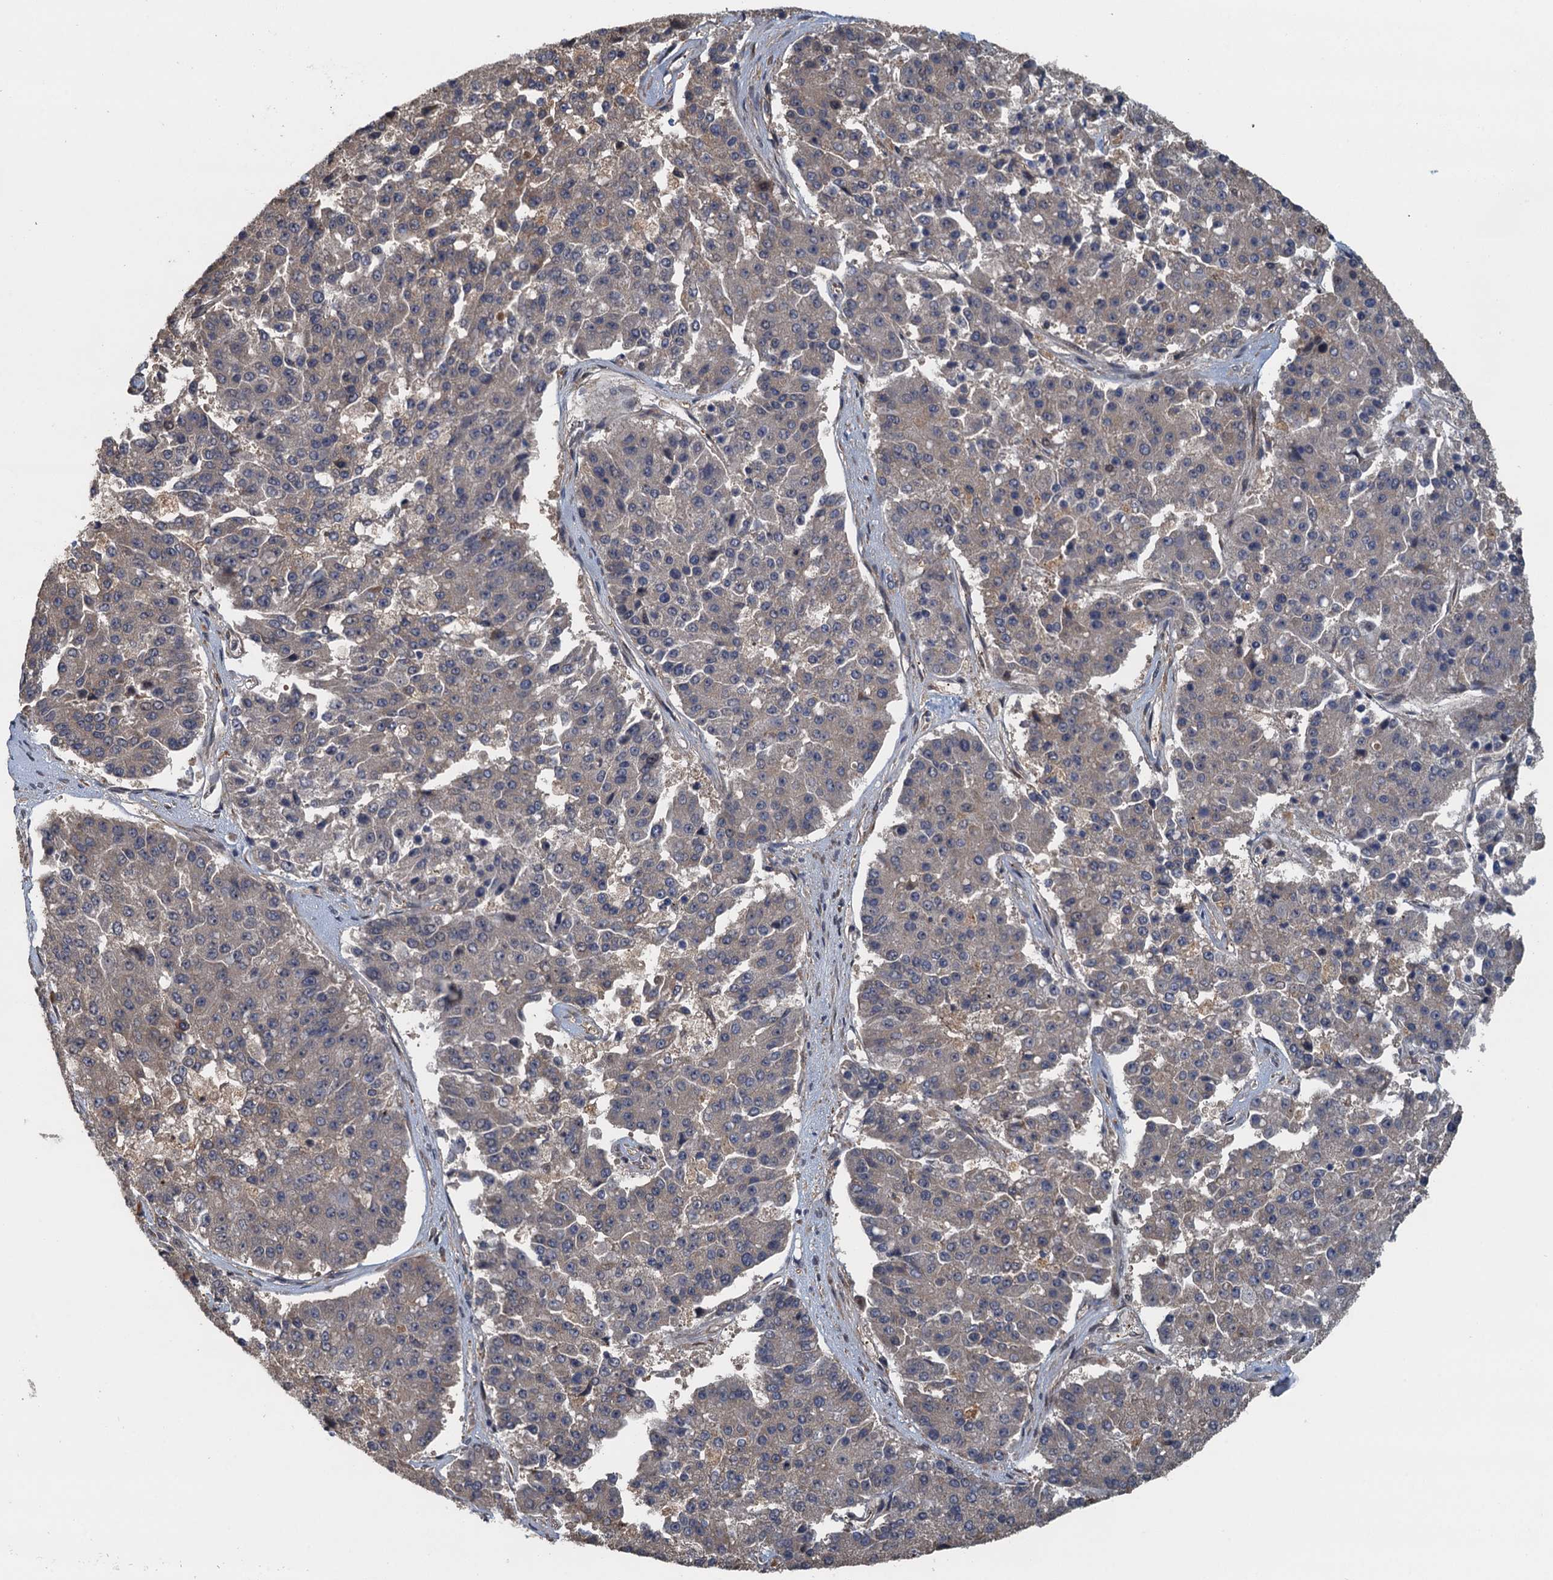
{"staining": {"intensity": "weak", "quantity": "<25%", "location": "cytoplasmic/membranous"}, "tissue": "pancreatic cancer", "cell_type": "Tumor cells", "image_type": "cancer", "snomed": [{"axis": "morphology", "description": "Adenocarcinoma, NOS"}, {"axis": "topography", "description": "Pancreas"}], "caption": "This is a histopathology image of immunohistochemistry staining of pancreatic cancer, which shows no expression in tumor cells.", "gene": "MEAK7", "patient": {"sex": "male", "age": 50}}